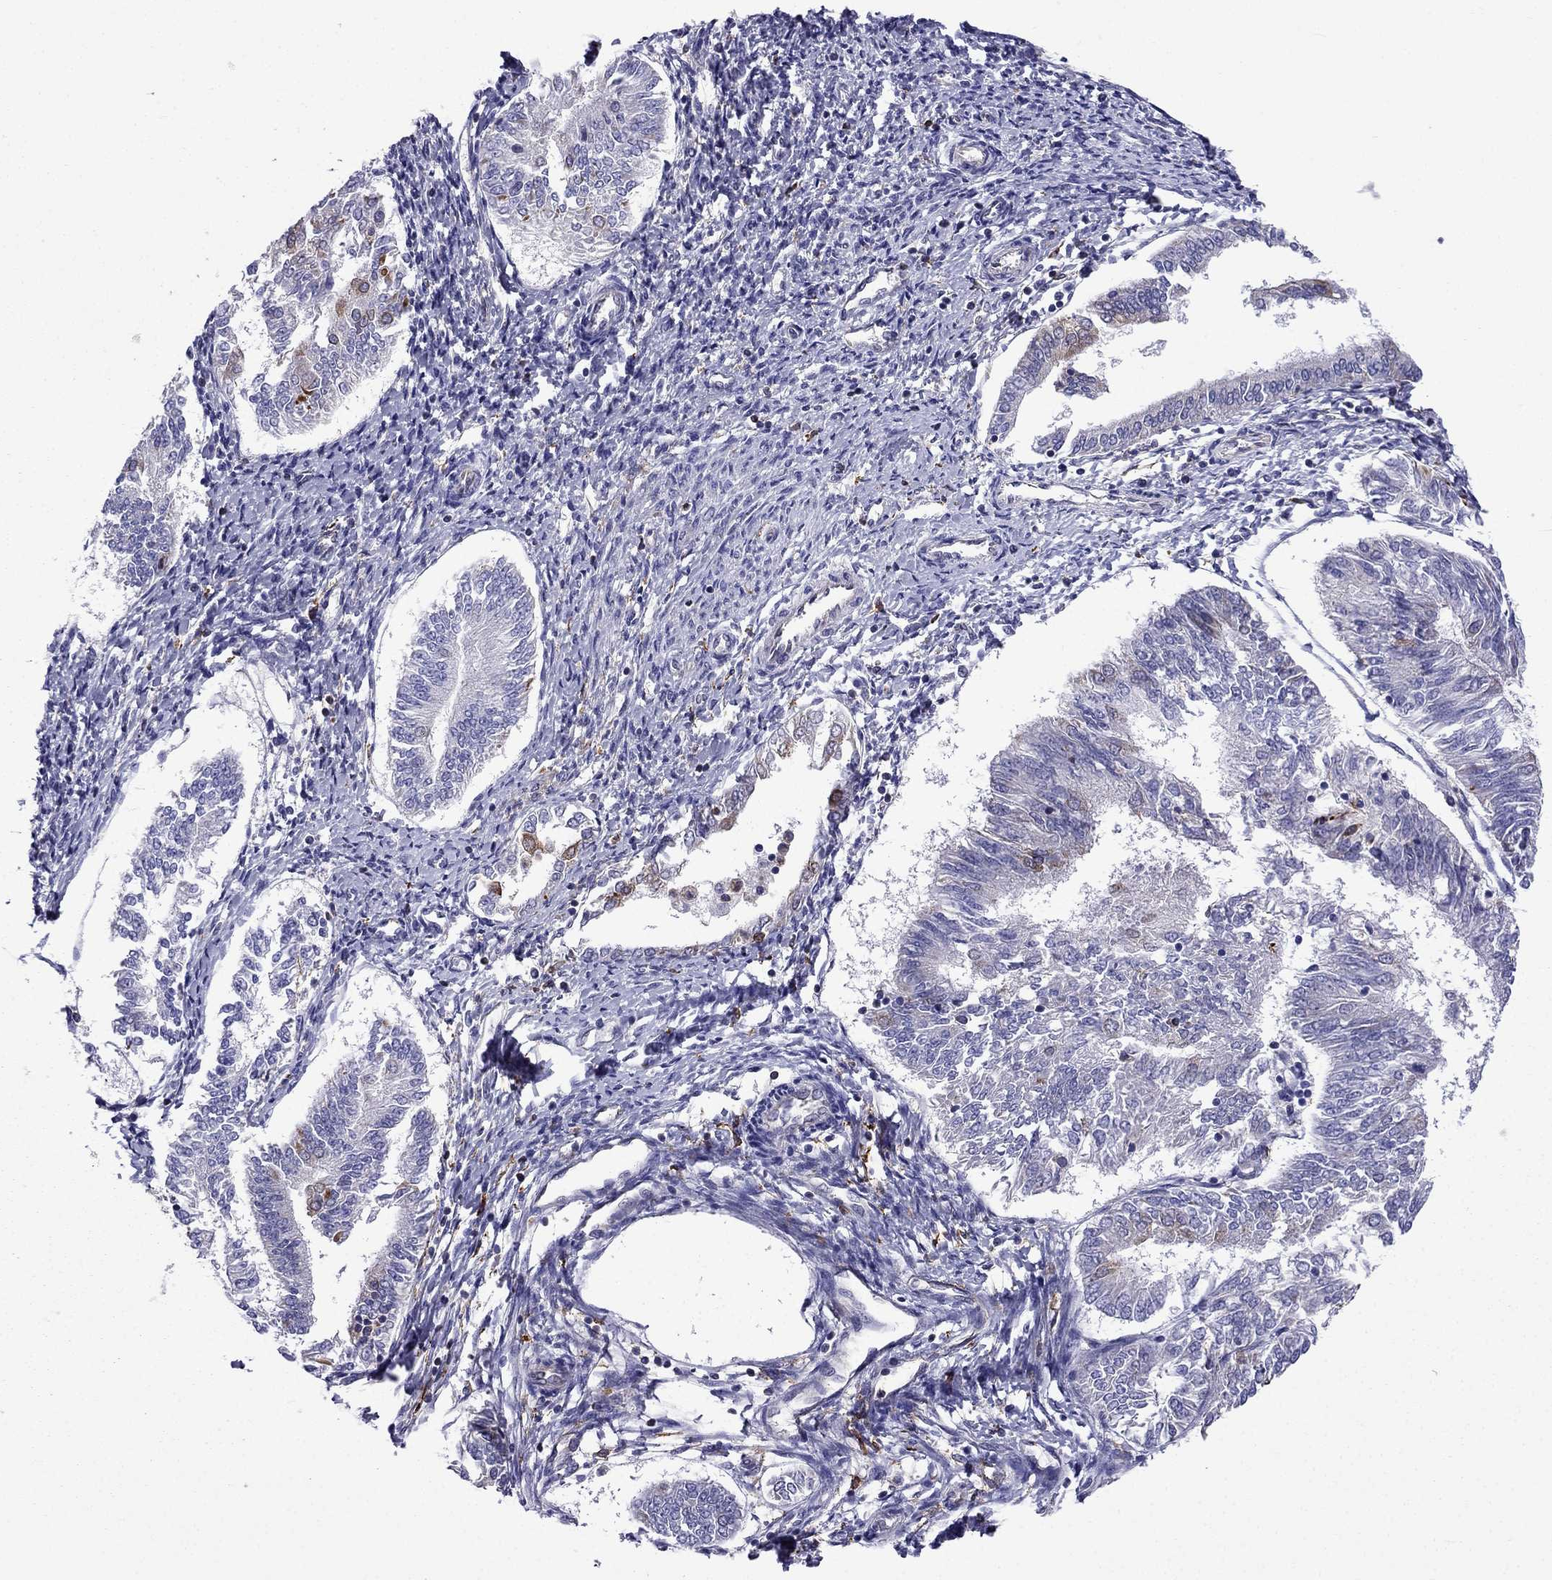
{"staining": {"intensity": "negative", "quantity": "none", "location": "none"}, "tissue": "endometrial cancer", "cell_type": "Tumor cells", "image_type": "cancer", "snomed": [{"axis": "morphology", "description": "Adenocarcinoma, NOS"}, {"axis": "topography", "description": "Endometrium"}], "caption": "A micrograph of adenocarcinoma (endometrial) stained for a protein demonstrates no brown staining in tumor cells.", "gene": "GNAL", "patient": {"sex": "female", "age": 58}}